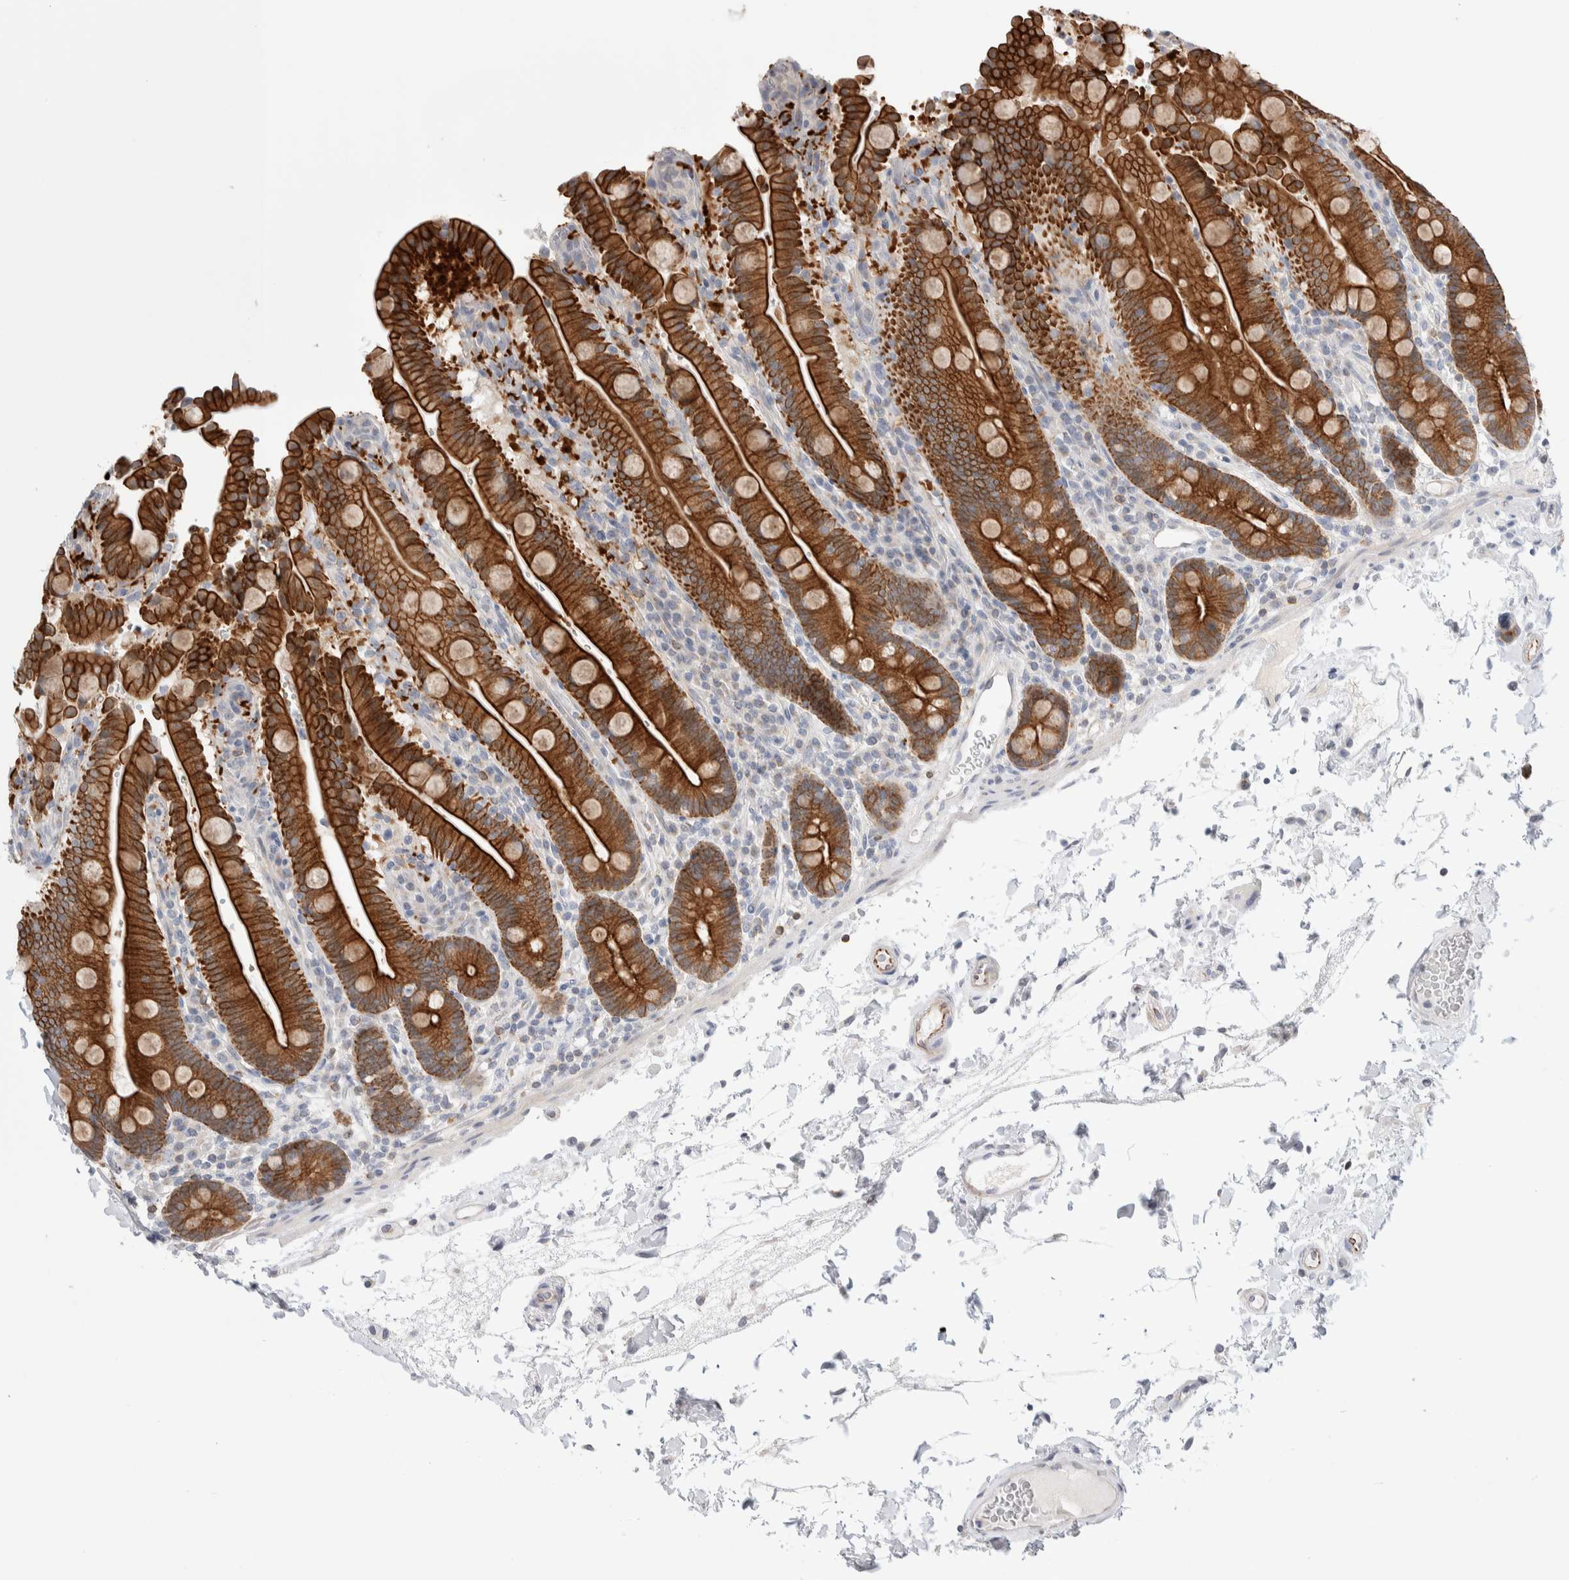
{"staining": {"intensity": "strong", "quantity": ">75%", "location": "cytoplasmic/membranous"}, "tissue": "duodenum", "cell_type": "Glandular cells", "image_type": "normal", "snomed": [{"axis": "morphology", "description": "Normal tissue, NOS"}, {"axis": "topography", "description": "Small intestine, NOS"}], "caption": "IHC of unremarkable duodenum displays high levels of strong cytoplasmic/membranous positivity in approximately >75% of glandular cells. (DAB IHC, brown staining for protein, blue staining for nuclei).", "gene": "C1orf112", "patient": {"sex": "female", "age": 71}}